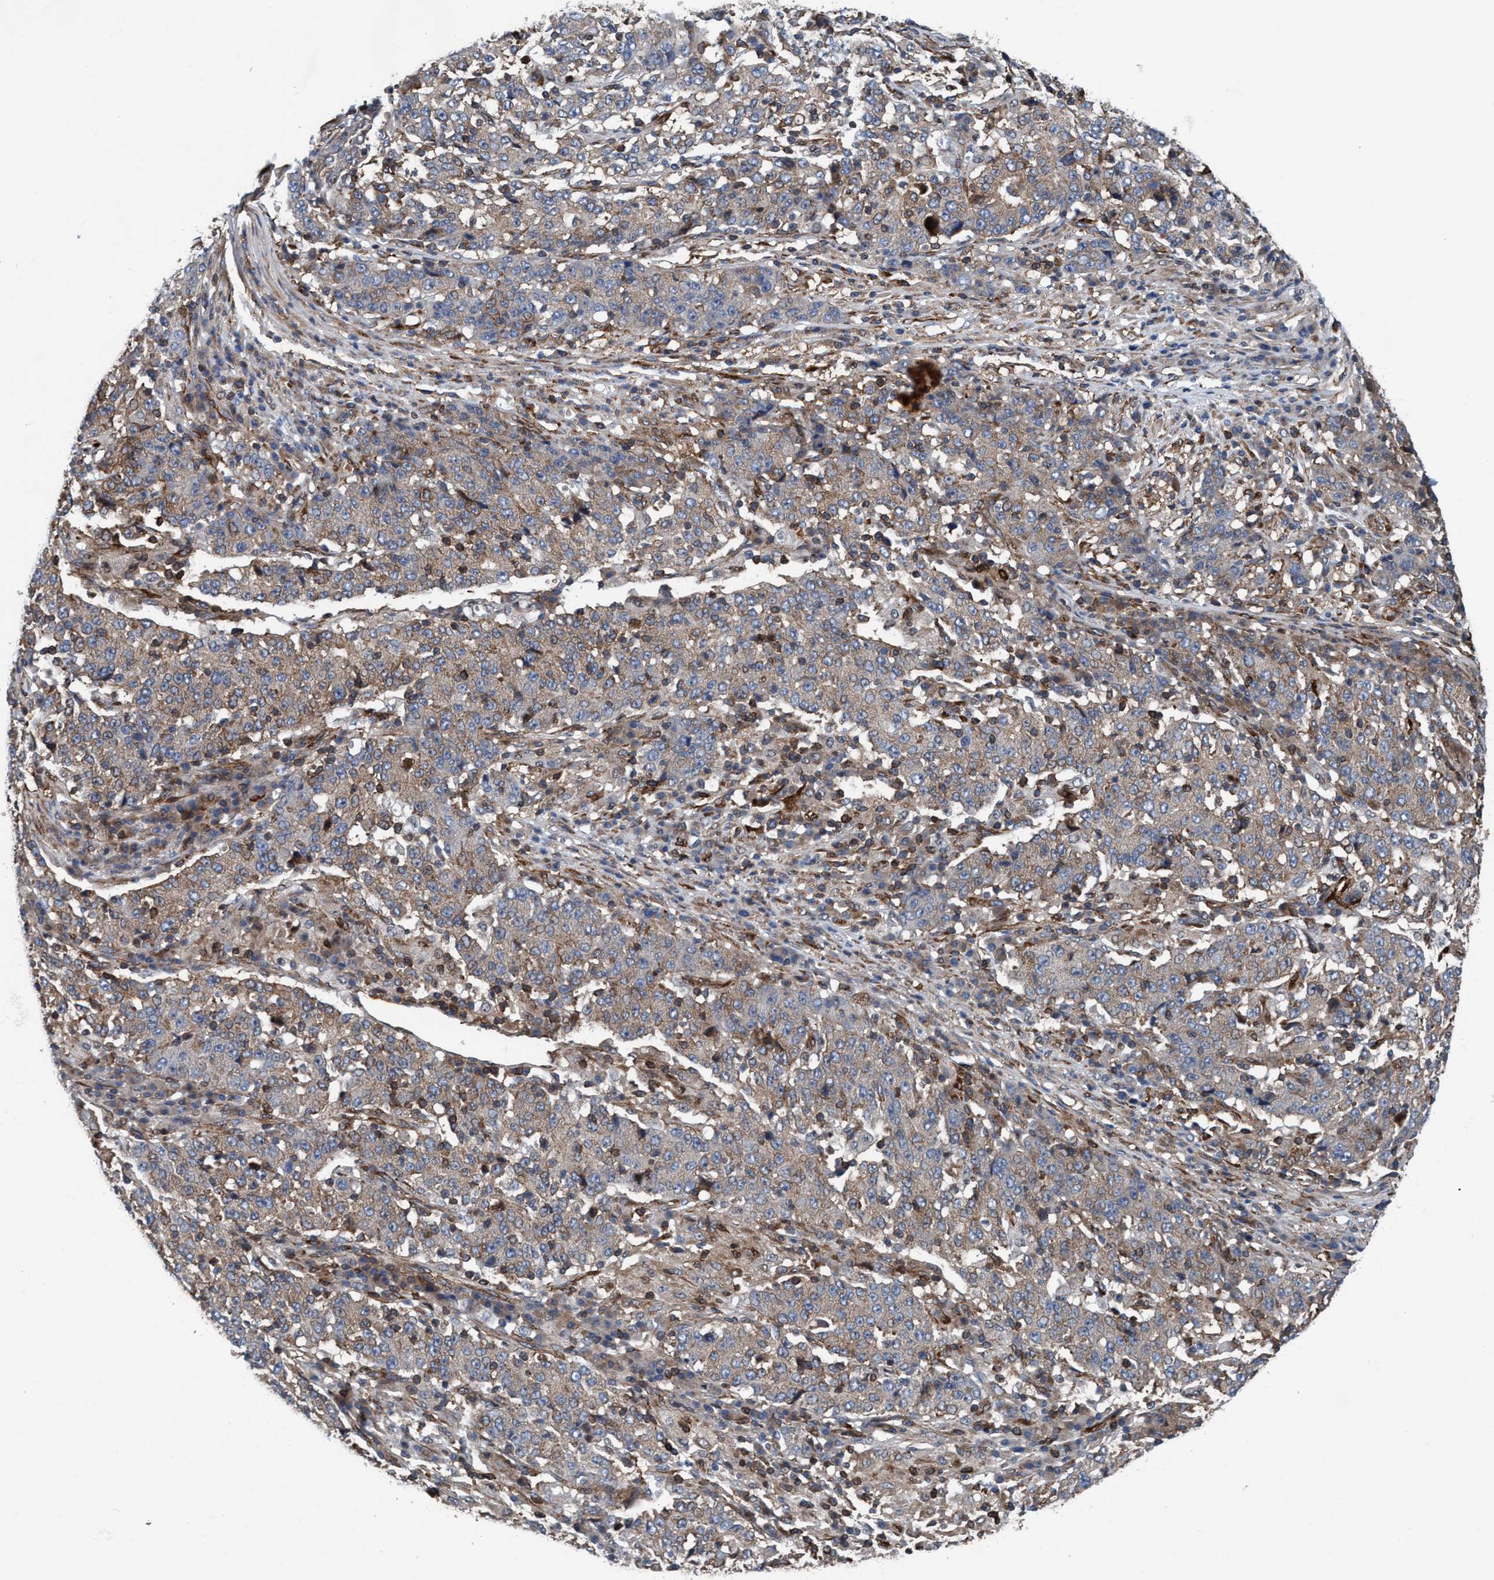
{"staining": {"intensity": "weak", "quantity": ">75%", "location": "cytoplasmic/membranous"}, "tissue": "stomach cancer", "cell_type": "Tumor cells", "image_type": "cancer", "snomed": [{"axis": "morphology", "description": "Adenocarcinoma, NOS"}, {"axis": "topography", "description": "Stomach"}], "caption": "Immunohistochemical staining of human stomach adenocarcinoma exhibits weak cytoplasmic/membranous protein staining in approximately >75% of tumor cells.", "gene": "NMT1", "patient": {"sex": "male", "age": 59}}